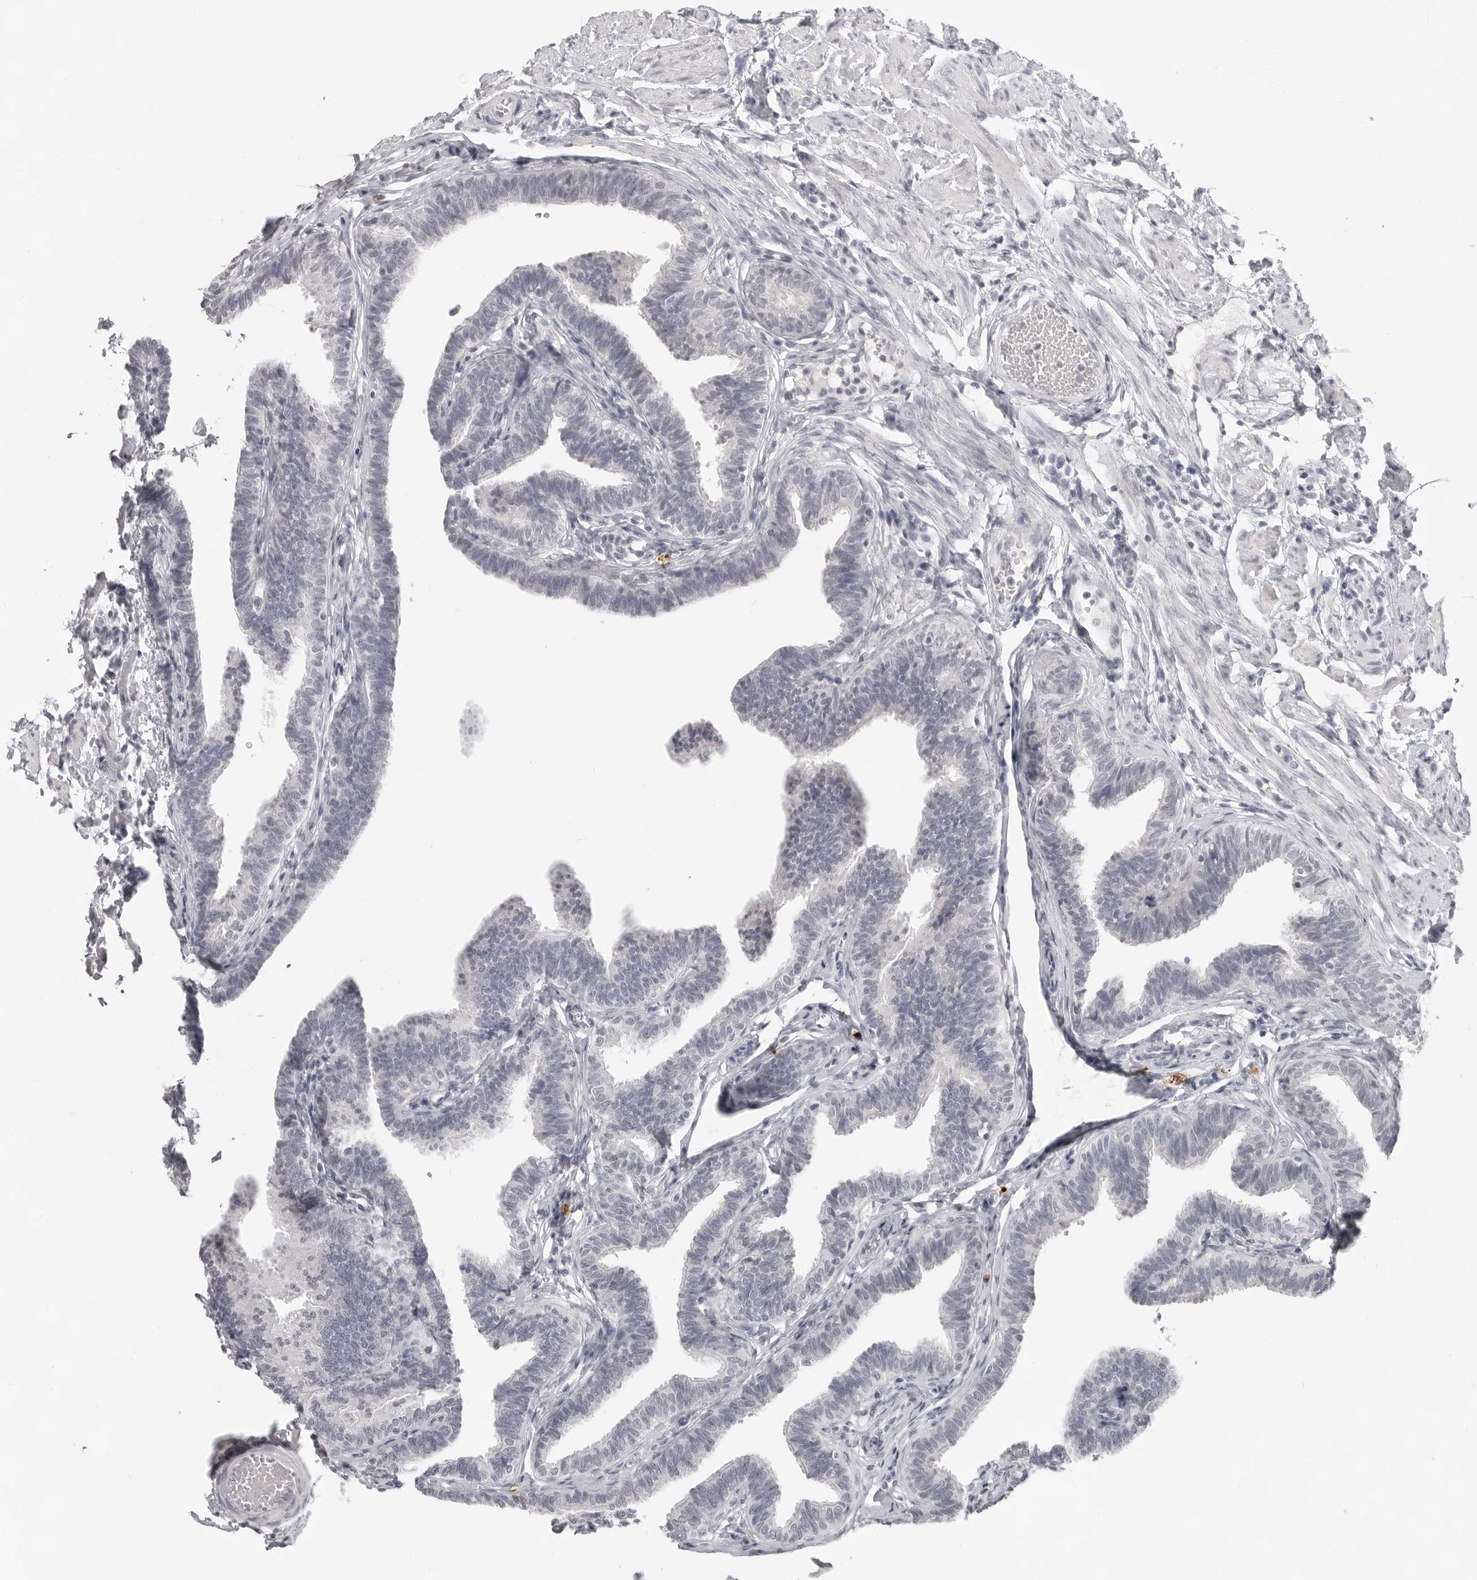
{"staining": {"intensity": "negative", "quantity": "none", "location": "none"}, "tissue": "fallopian tube", "cell_type": "Glandular cells", "image_type": "normal", "snomed": [{"axis": "morphology", "description": "Normal tissue, NOS"}, {"axis": "topography", "description": "Fallopian tube"}, {"axis": "topography", "description": "Ovary"}], "caption": "Glandular cells are negative for brown protein staining in benign fallopian tube. Nuclei are stained in blue.", "gene": "PRSS1", "patient": {"sex": "female", "age": 23}}